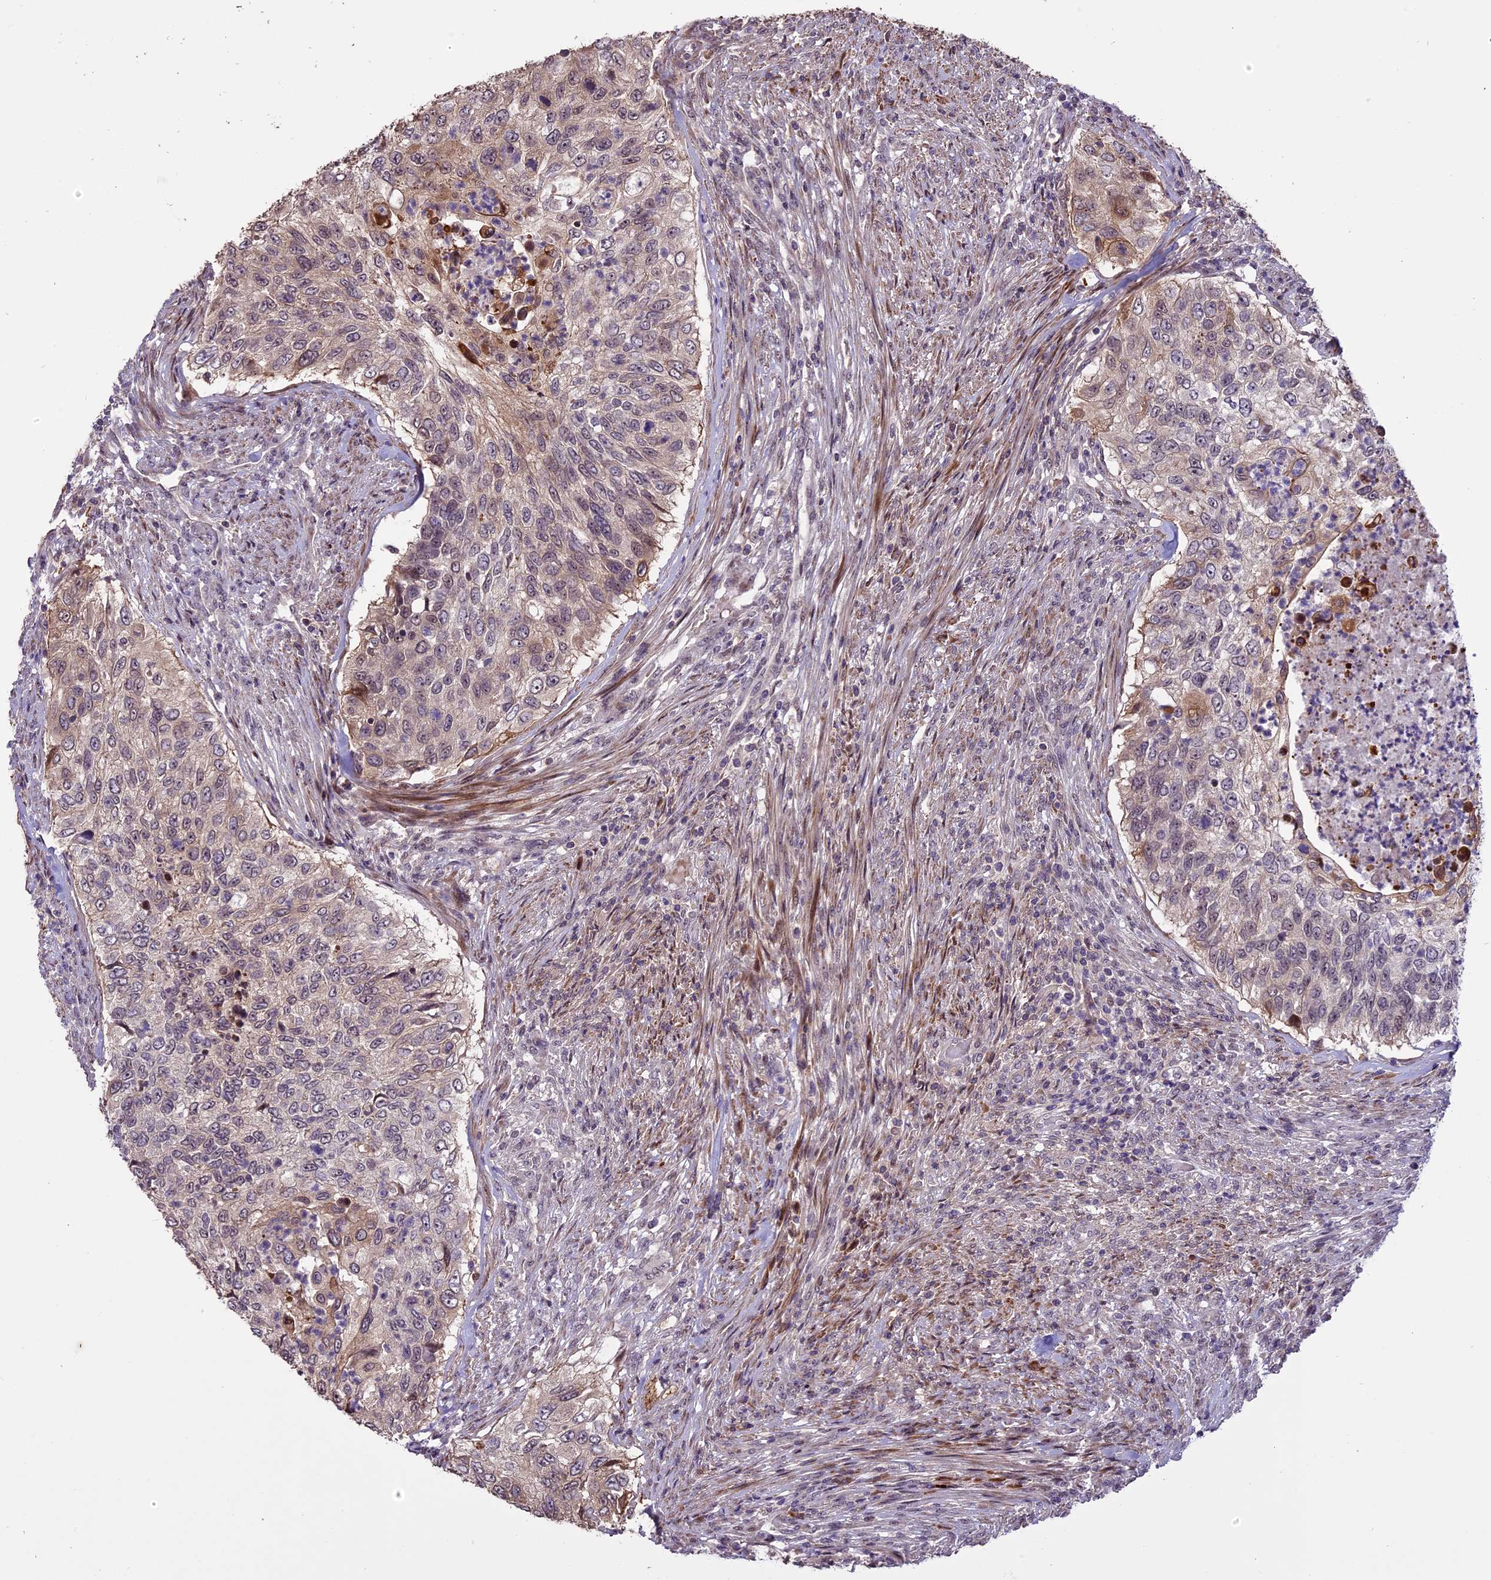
{"staining": {"intensity": "moderate", "quantity": "<25%", "location": "cytoplasmic/membranous"}, "tissue": "urothelial cancer", "cell_type": "Tumor cells", "image_type": "cancer", "snomed": [{"axis": "morphology", "description": "Urothelial carcinoma, High grade"}, {"axis": "topography", "description": "Urinary bladder"}], "caption": "Immunohistochemistry of urothelial cancer exhibits low levels of moderate cytoplasmic/membranous positivity in about <25% of tumor cells.", "gene": "ENHO", "patient": {"sex": "female", "age": 60}}